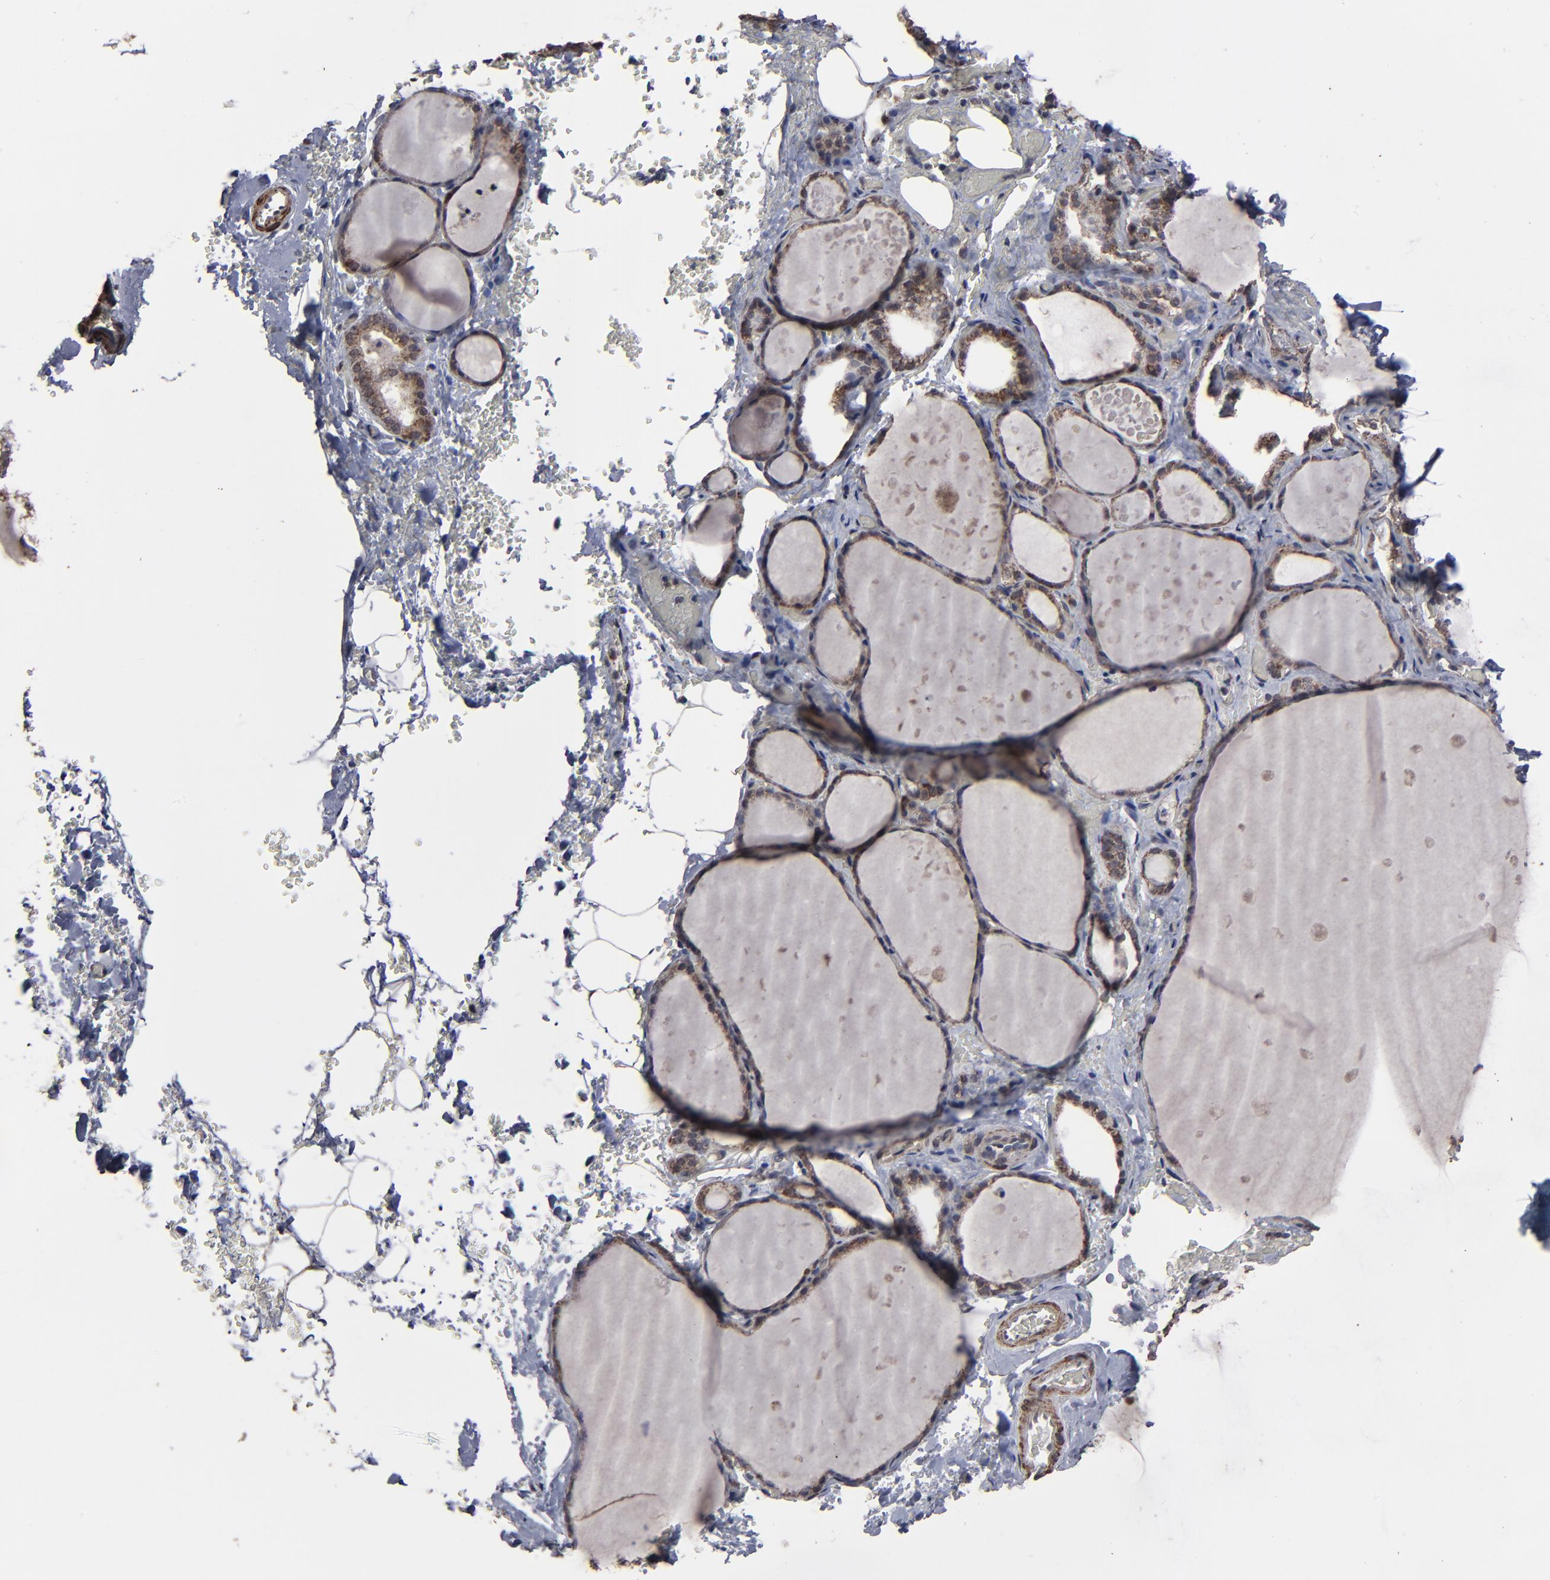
{"staining": {"intensity": "weak", "quantity": ">75%", "location": "cytoplasmic/membranous"}, "tissue": "thyroid gland", "cell_type": "Glandular cells", "image_type": "normal", "snomed": [{"axis": "morphology", "description": "Normal tissue, NOS"}, {"axis": "topography", "description": "Thyroid gland"}], "caption": "Immunohistochemistry (IHC) image of unremarkable thyroid gland stained for a protein (brown), which shows low levels of weak cytoplasmic/membranous staining in about >75% of glandular cells.", "gene": "BNIP3", "patient": {"sex": "male", "age": 61}}